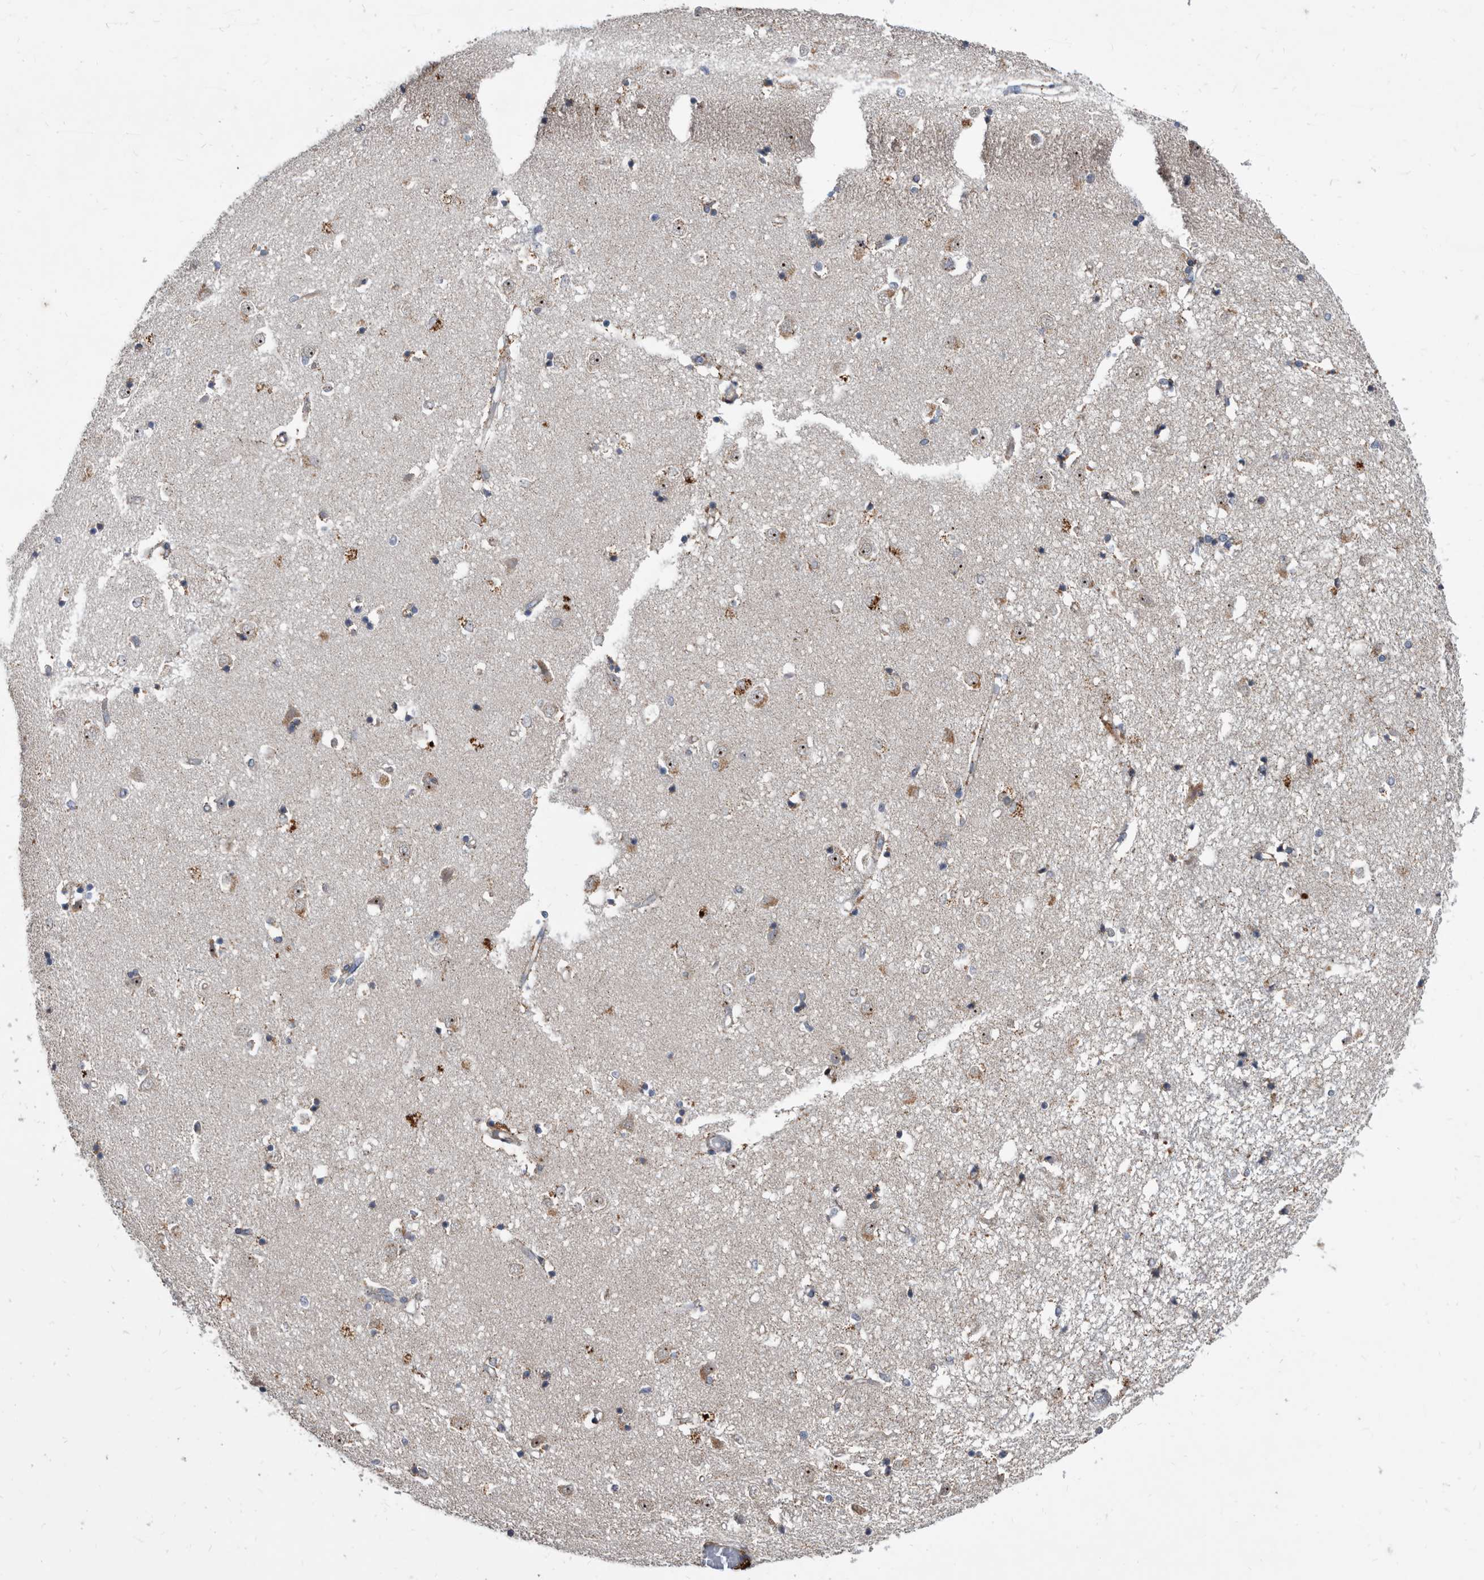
{"staining": {"intensity": "moderate", "quantity": "<25%", "location": "cytoplasmic/membranous"}, "tissue": "caudate", "cell_type": "Glial cells", "image_type": "normal", "snomed": [{"axis": "morphology", "description": "Normal tissue, NOS"}, {"axis": "topography", "description": "Lateral ventricle wall"}], "caption": "An immunohistochemistry histopathology image of unremarkable tissue is shown. Protein staining in brown shows moderate cytoplasmic/membranous positivity in caudate within glial cells.", "gene": "PI15", "patient": {"sex": "male", "age": 45}}